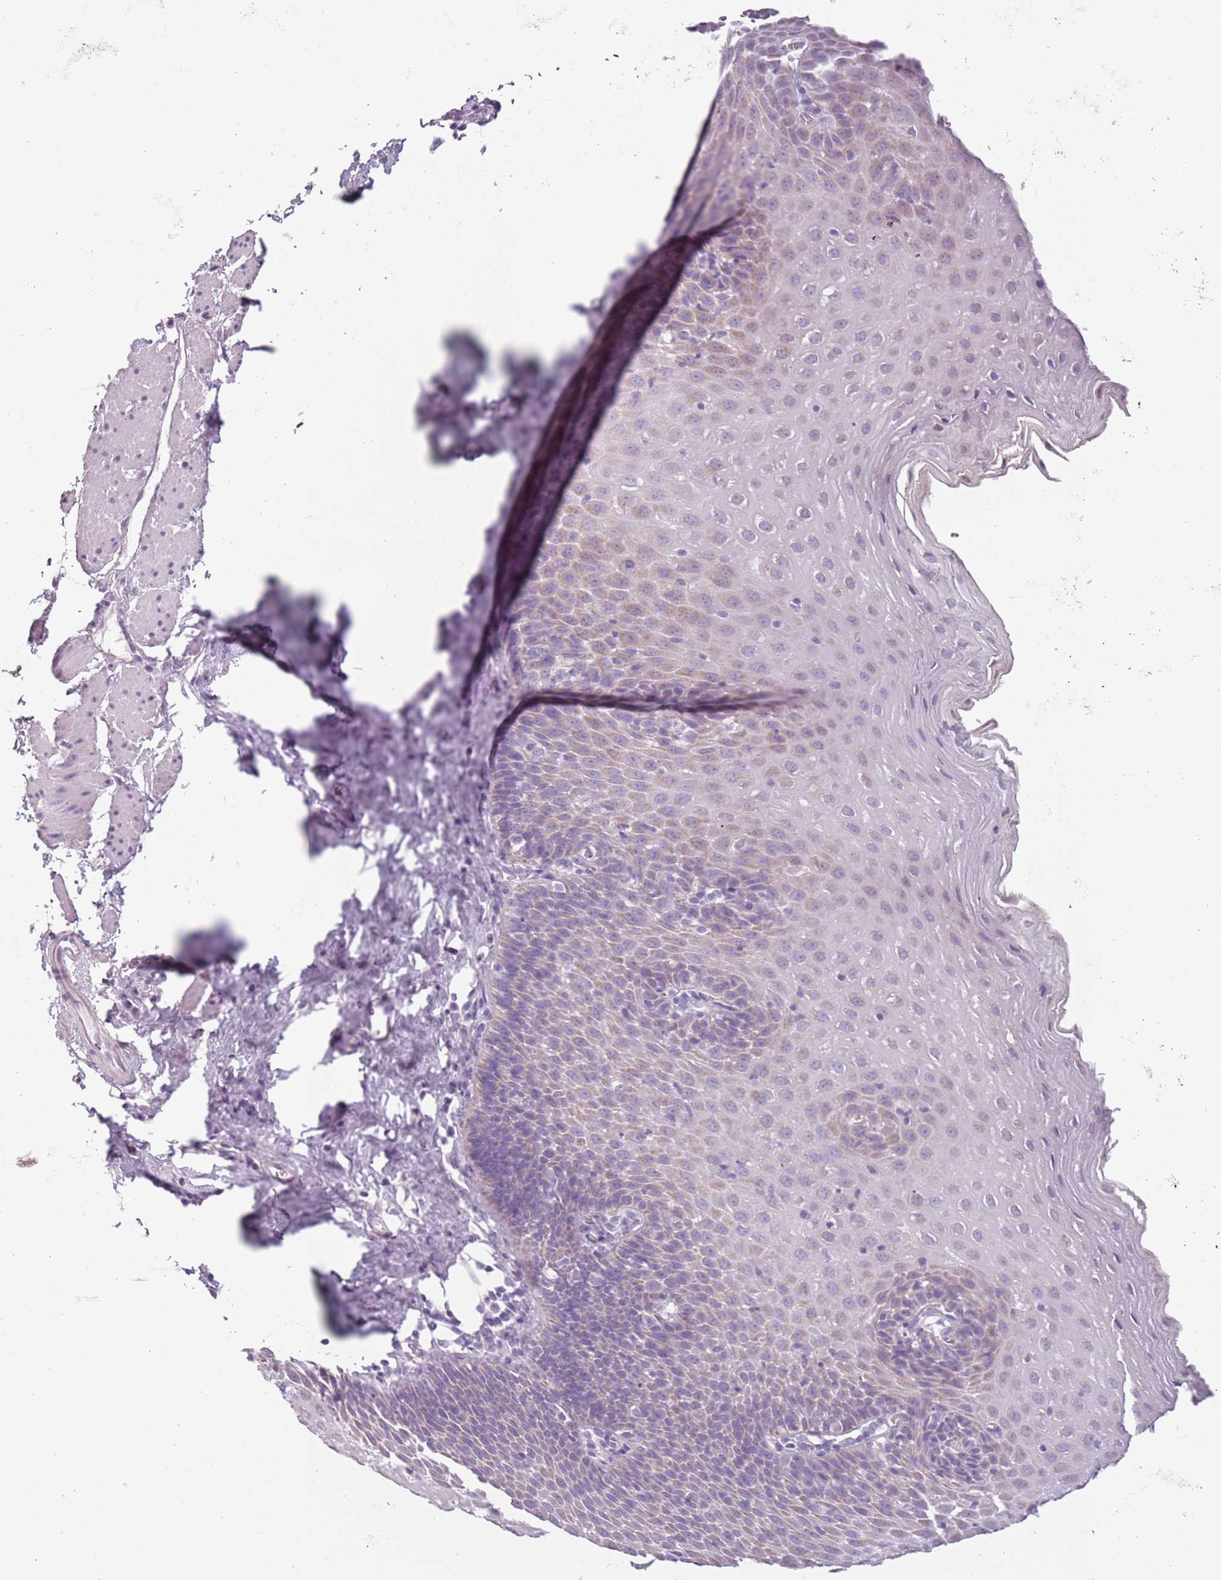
{"staining": {"intensity": "weak", "quantity": "25%-75%", "location": "cytoplasmic/membranous"}, "tissue": "esophagus", "cell_type": "Squamous epithelial cells", "image_type": "normal", "snomed": [{"axis": "morphology", "description": "Normal tissue, NOS"}, {"axis": "topography", "description": "Esophagus"}], "caption": "A low amount of weak cytoplasmic/membranous expression is seen in about 25%-75% of squamous epithelial cells in unremarkable esophagus. The protein of interest is stained brown, and the nuclei are stained in blue (DAB IHC with brightfield microscopy, high magnification).", "gene": "MEGF8", "patient": {"sex": "female", "age": 61}}